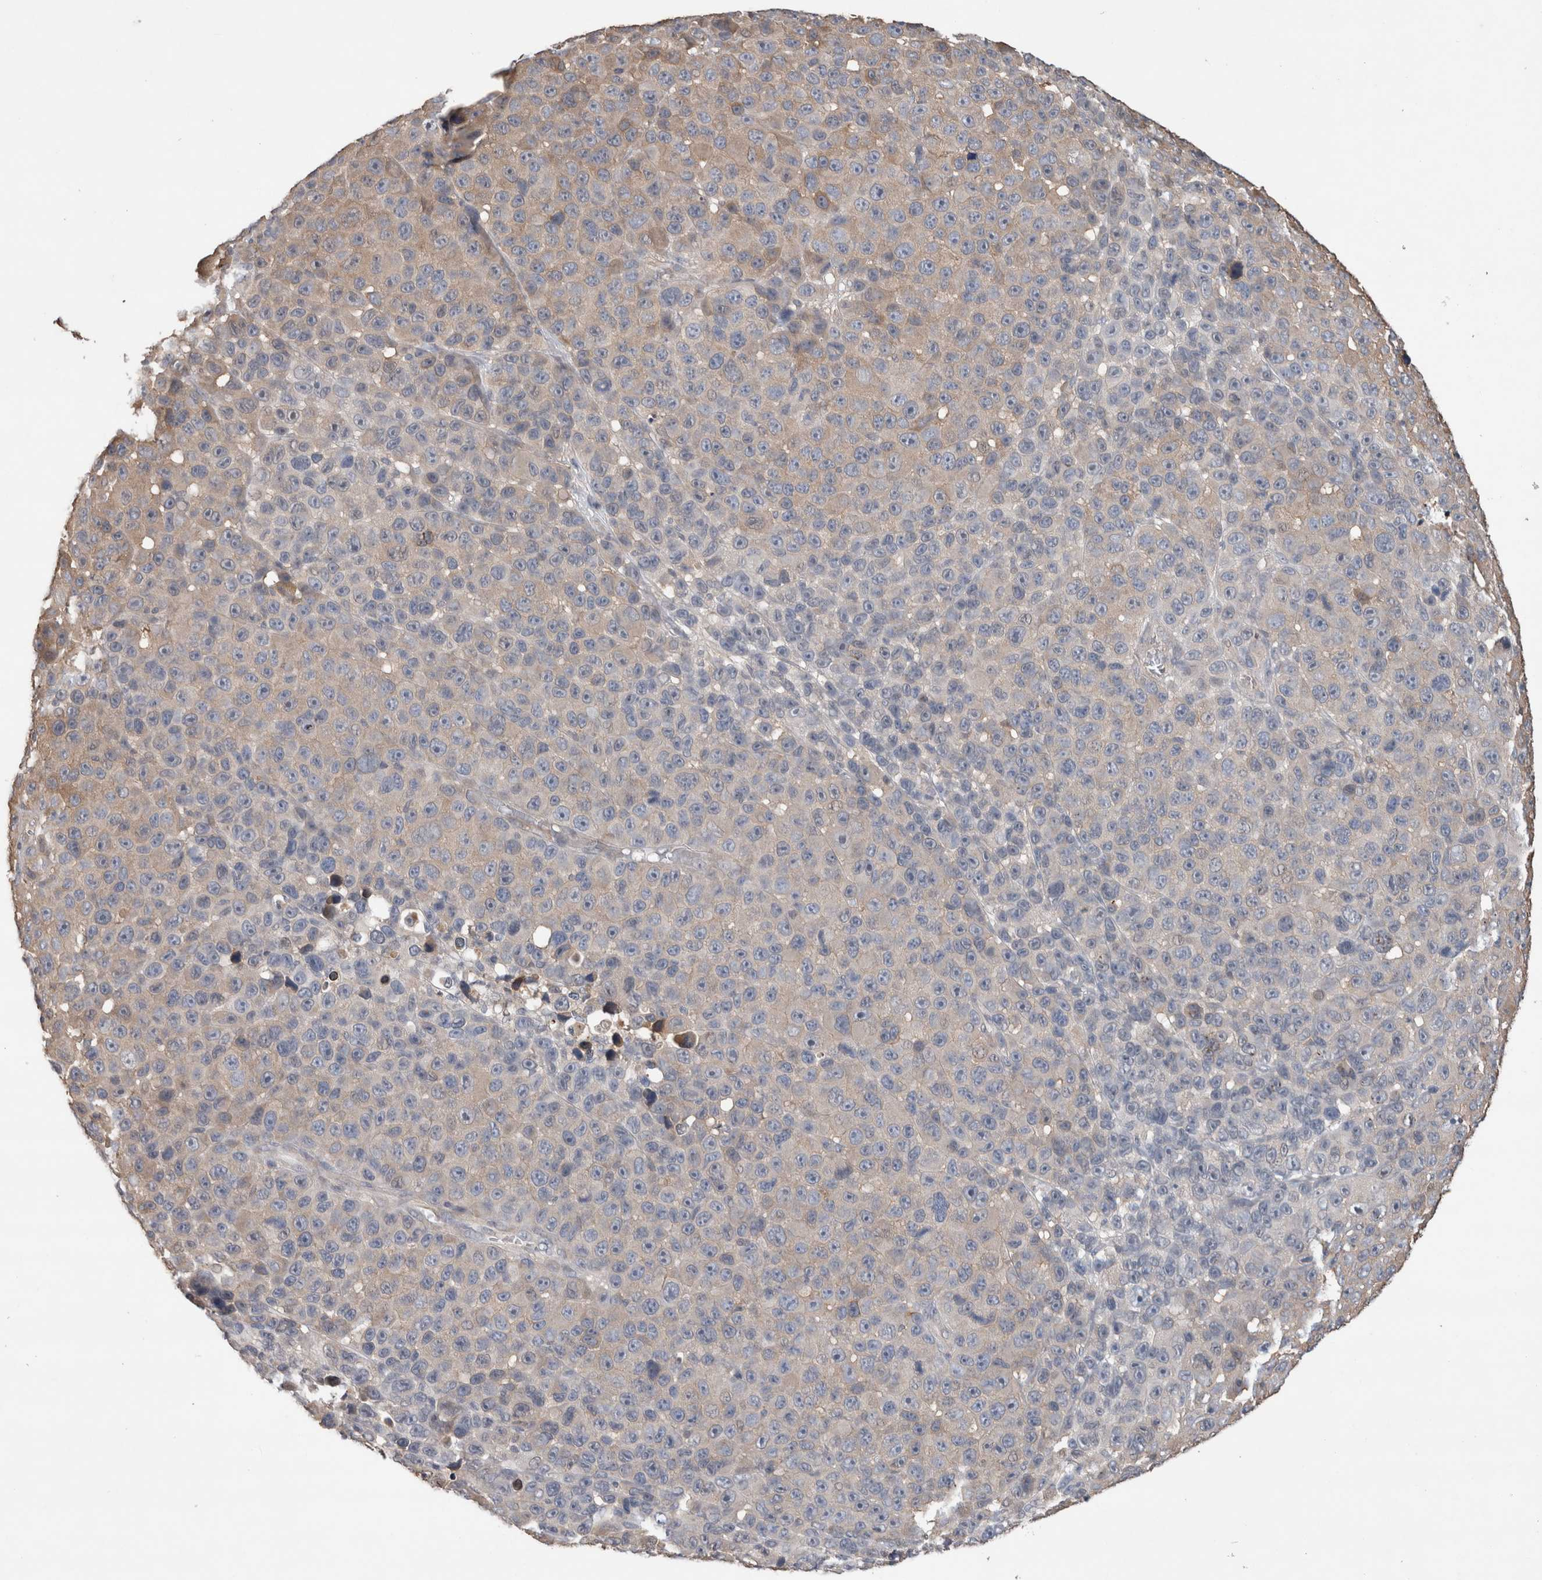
{"staining": {"intensity": "weak", "quantity": "<25%", "location": "cytoplasmic/membranous"}, "tissue": "melanoma", "cell_type": "Tumor cells", "image_type": "cancer", "snomed": [{"axis": "morphology", "description": "Malignant melanoma, NOS"}, {"axis": "topography", "description": "Skin"}], "caption": "Immunohistochemical staining of malignant melanoma displays no significant positivity in tumor cells.", "gene": "TRIM5", "patient": {"sex": "male", "age": 53}}